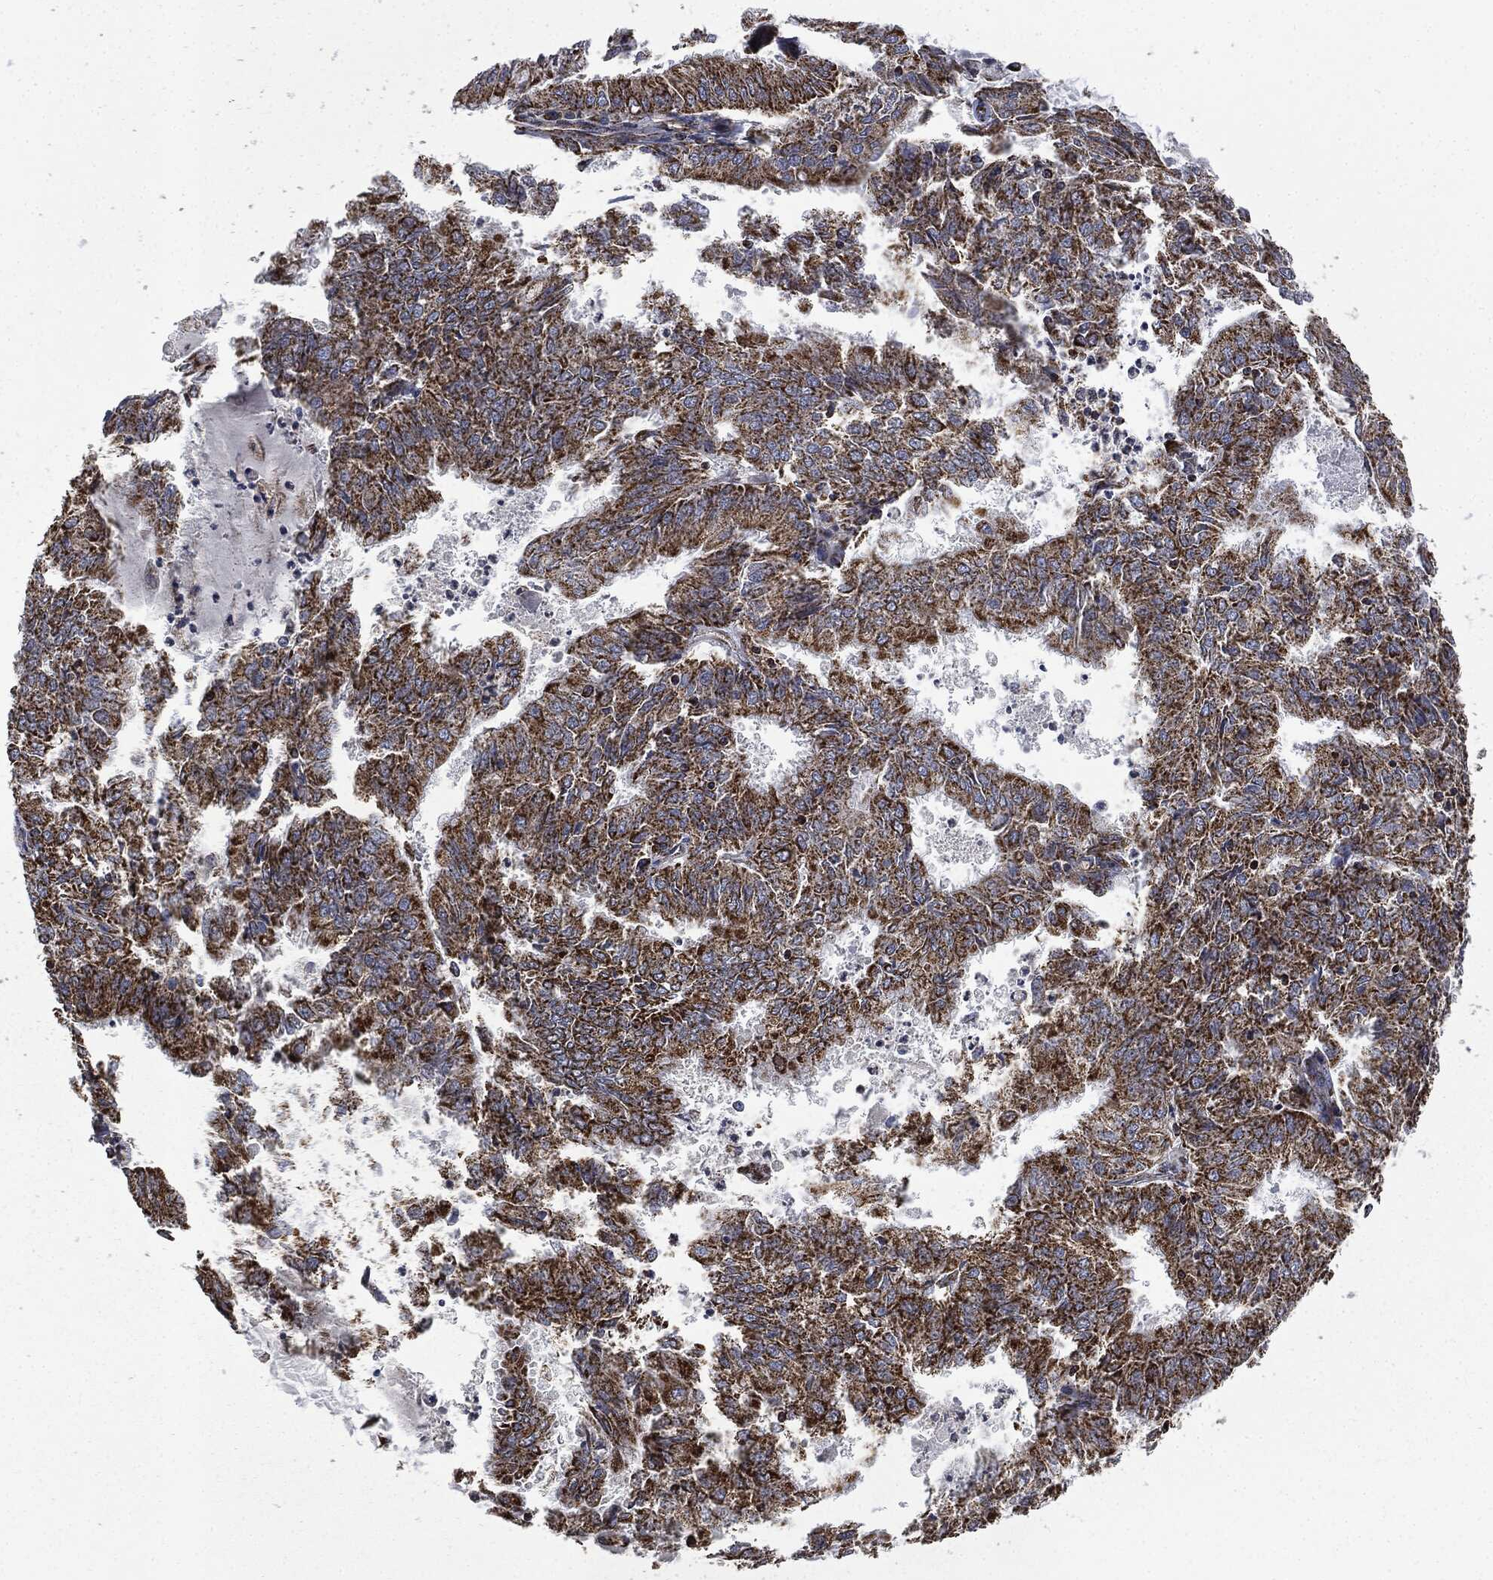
{"staining": {"intensity": "strong", "quantity": ">75%", "location": "cytoplasmic/membranous"}, "tissue": "endometrial cancer", "cell_type": "Tumor cells", "image_type": "cancer", "snomed": [{"axis": "morphology", "description": "Adenocarcinoma, NOS"}, {"axis": "topography", "description": "Endometrium"}], "caption": "About >75% of tumor cells in endometrial cancer reveal strong cytoplasmic/membranous protein staining as visualized by brown immunohistochemical staining.", "gene": "RYK", "patient": {"sex": "female", "age": 57}}